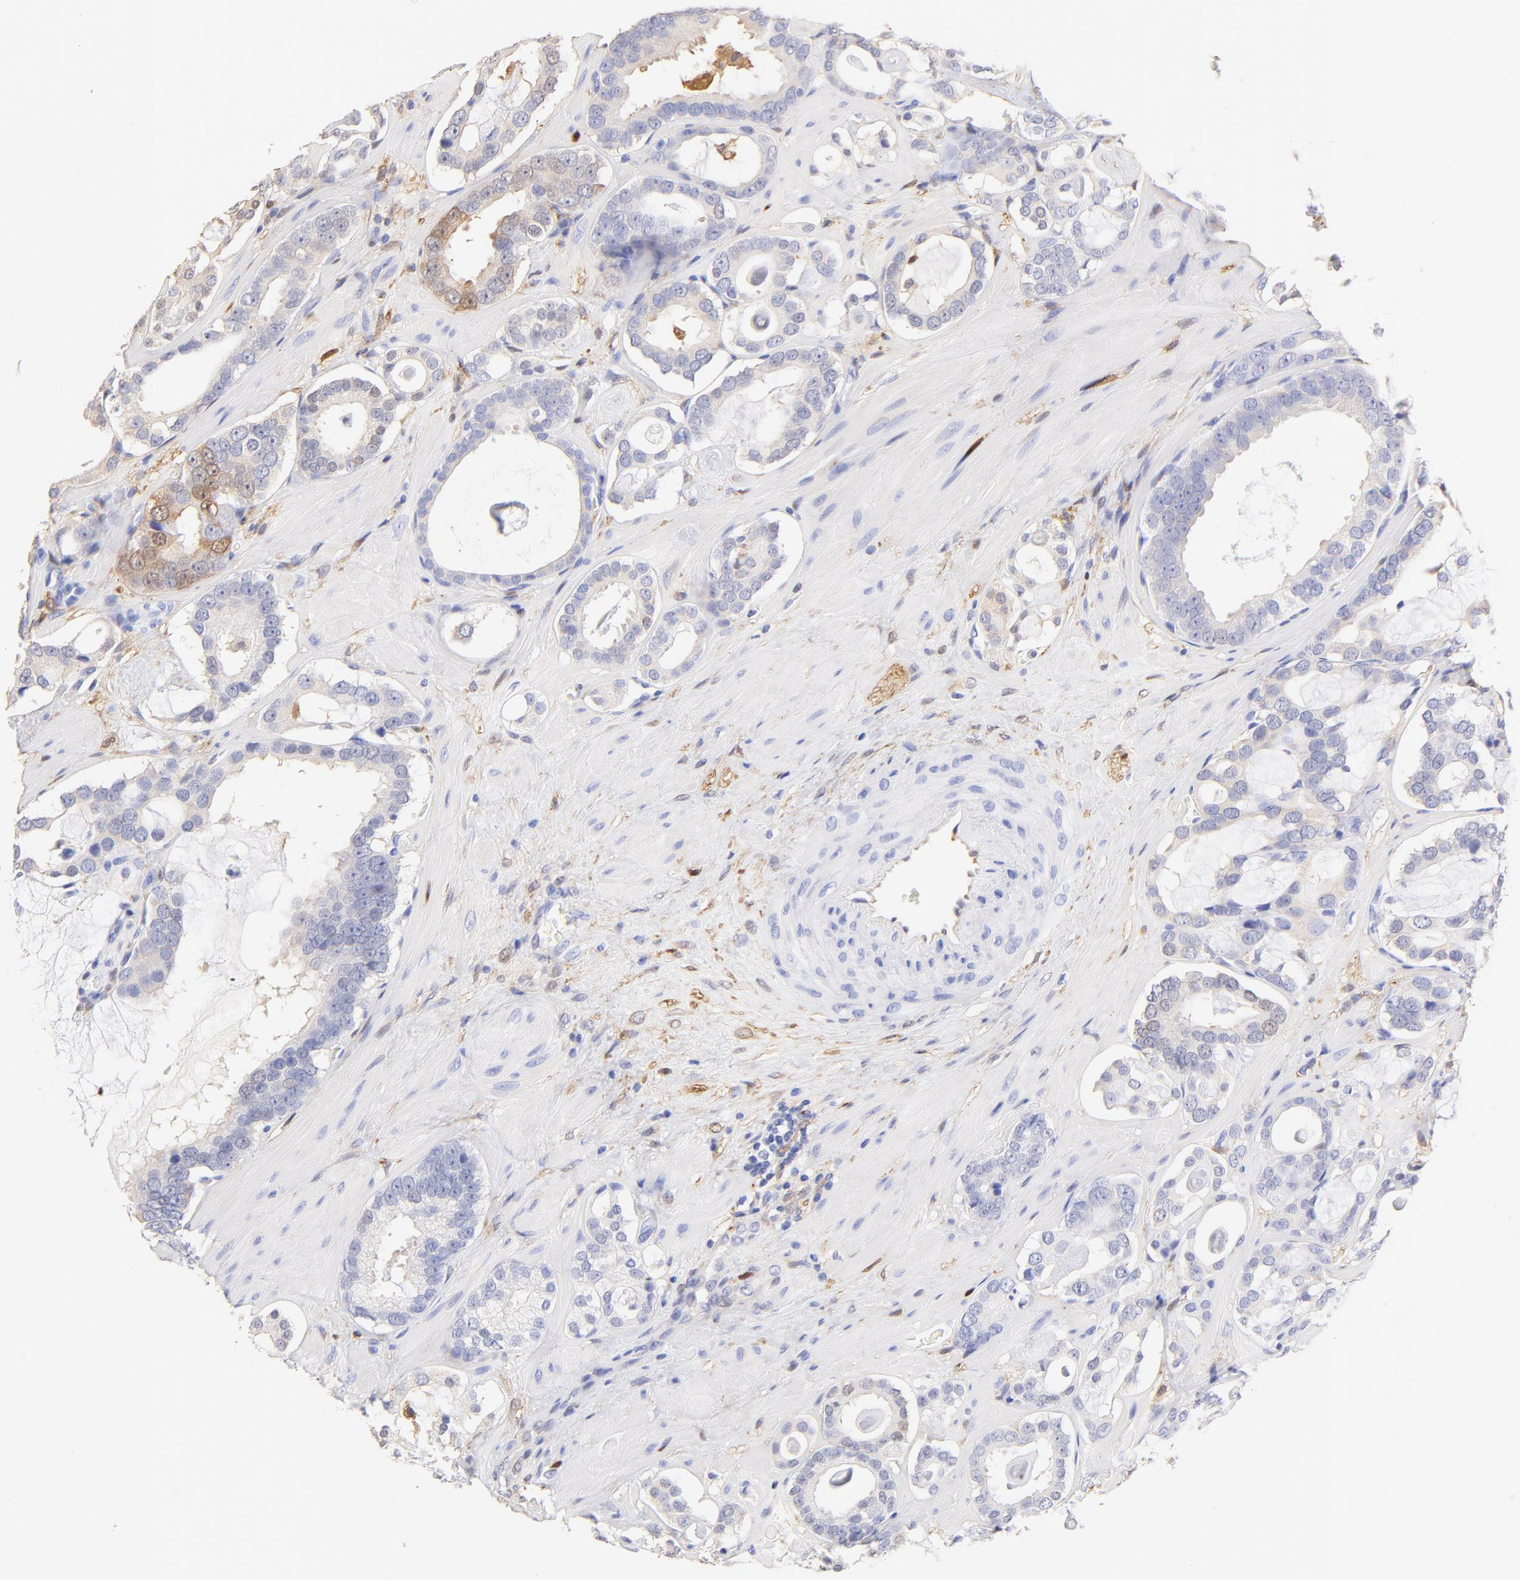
{"staining": {"intensity": "weak", "quantity": "<25%", "location": "cytoplasmic/membranous"}, "tissue": "prostate cancer", "cell_type": "Tumor cells", "image_type": "cancer", "snomed": [{"axis": "morphology", "description": "Adenocarcinoma, Low grade"}, {"axis": "topography", "description": "Prostate"}], "caption": "Prostate cancer (adenocarcinoma (low-grade)) was stained to show a protein in brown. There is no significant positivity in tumor cells.", "gene": "ALDH1A1", "patient": {"sex": "male", "age": 57}}